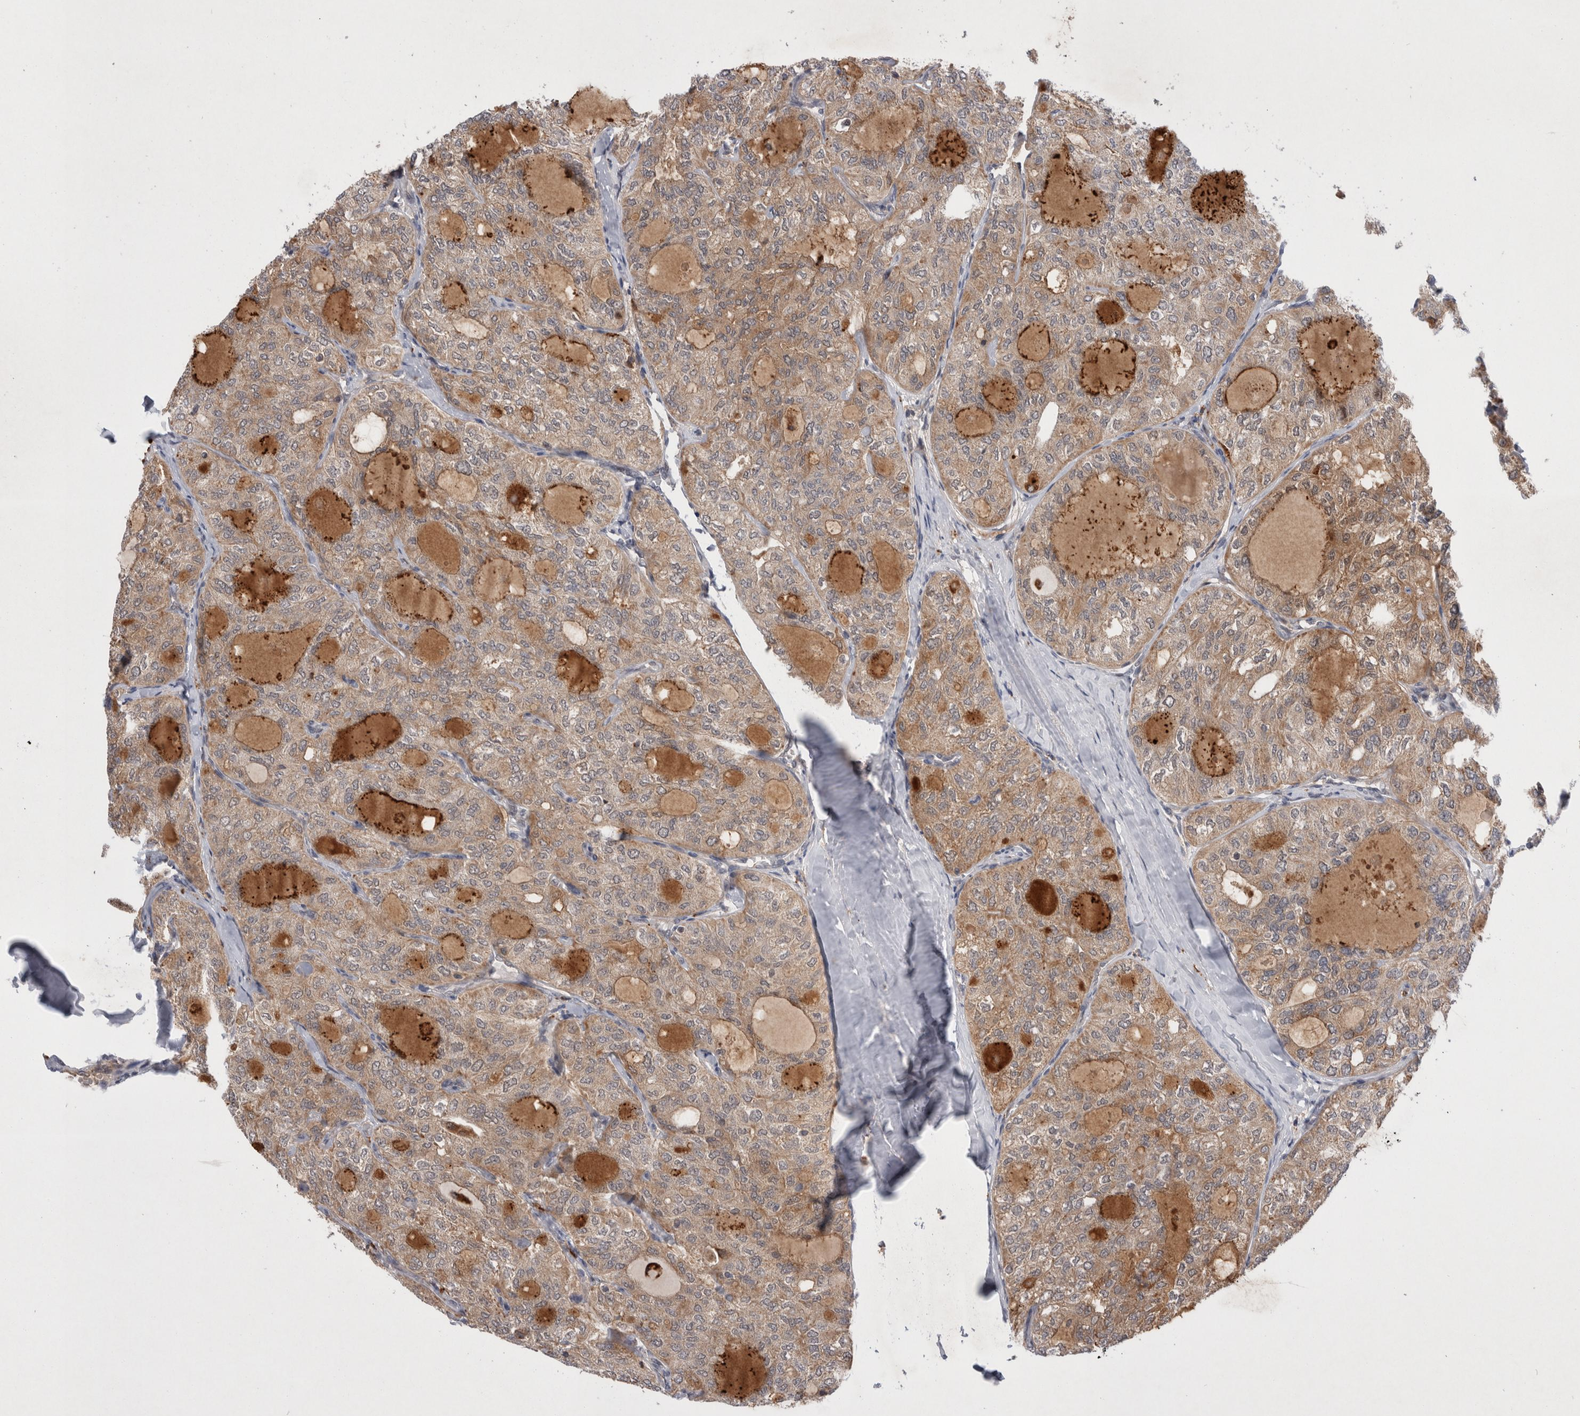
{"staining": {"intensity": "weak", "quantity": ">75%", "location": "cytoplasmic/membranous"}, "tissue": "thyroid cancer", "cell_type": "Tumor cells", "image_type": "cancer", "snomed": [{"axis": "morphology", "description": "Follicular adenoma carcinoma, NOS"}, {"axis": "topography", "description": "Thyroid gland"}], "caption": "Tumor cells show low levels of weak cytoplasmic/membranous expression in about >75% of cells in thyroid cancer.", "gene": "MRPL37", "patient": {"sex": "male", "age": 75}}